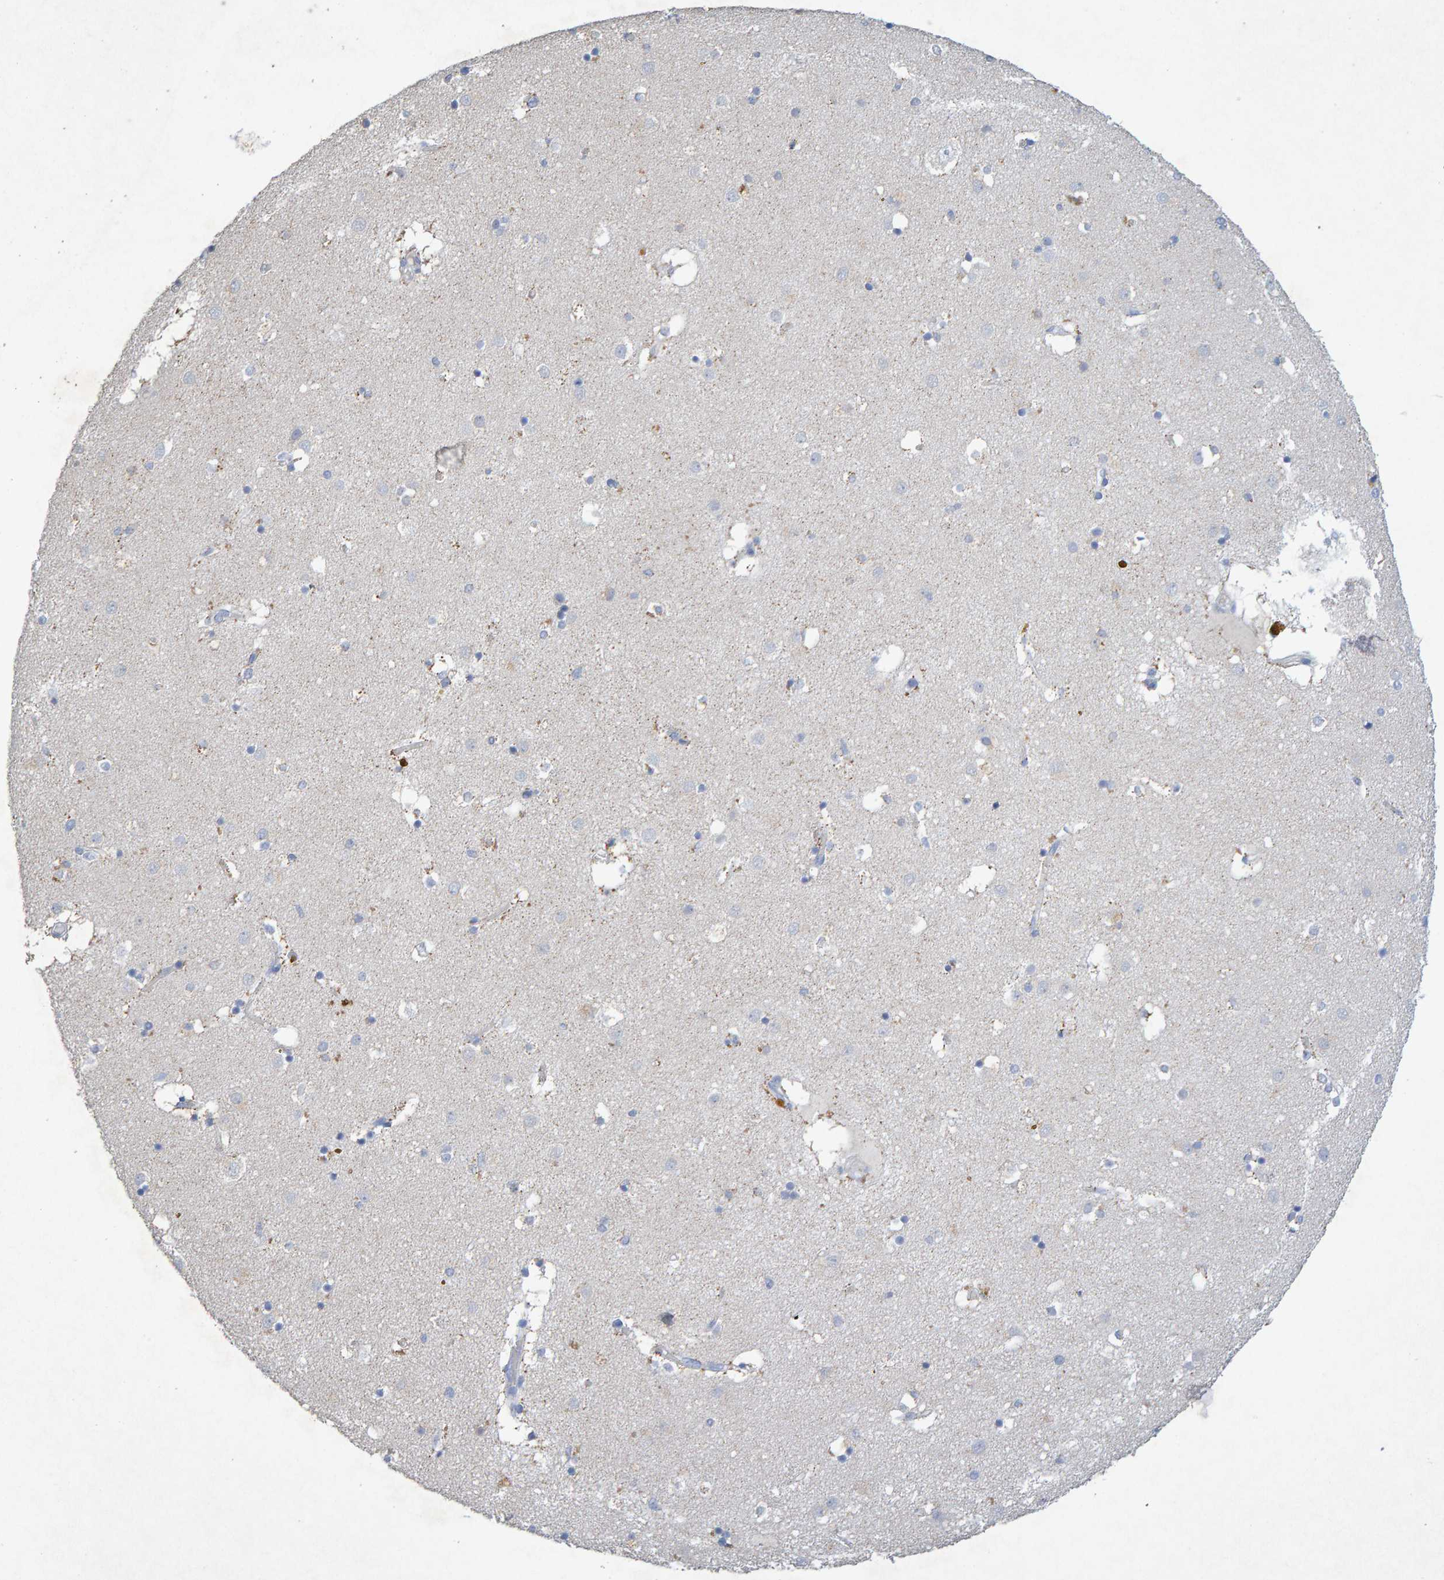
{"staining": {"intensity": "negative", "quantity": "none", "location": "none"}, "tissue": "caudate", "cell_type": "Glial cells", "image_type": "normal", "snomed": [{"axis": "morphology", "description": "Normal tissue, NOS"}, {"axis": "topography", "description": "Lateral ventricle wall"}], "caption": "DAB (3,3'-diaminobenzidine) immunohistochemical staining of normal human caudate reveals no significant staining in glial cells. (DAB (3,3'-diaminobenzidine) immunohistochemistry visualized using brightfield microscopy, high magnification).", "gene": "CTH", "patient": {"sex": "male", "age": 70}}